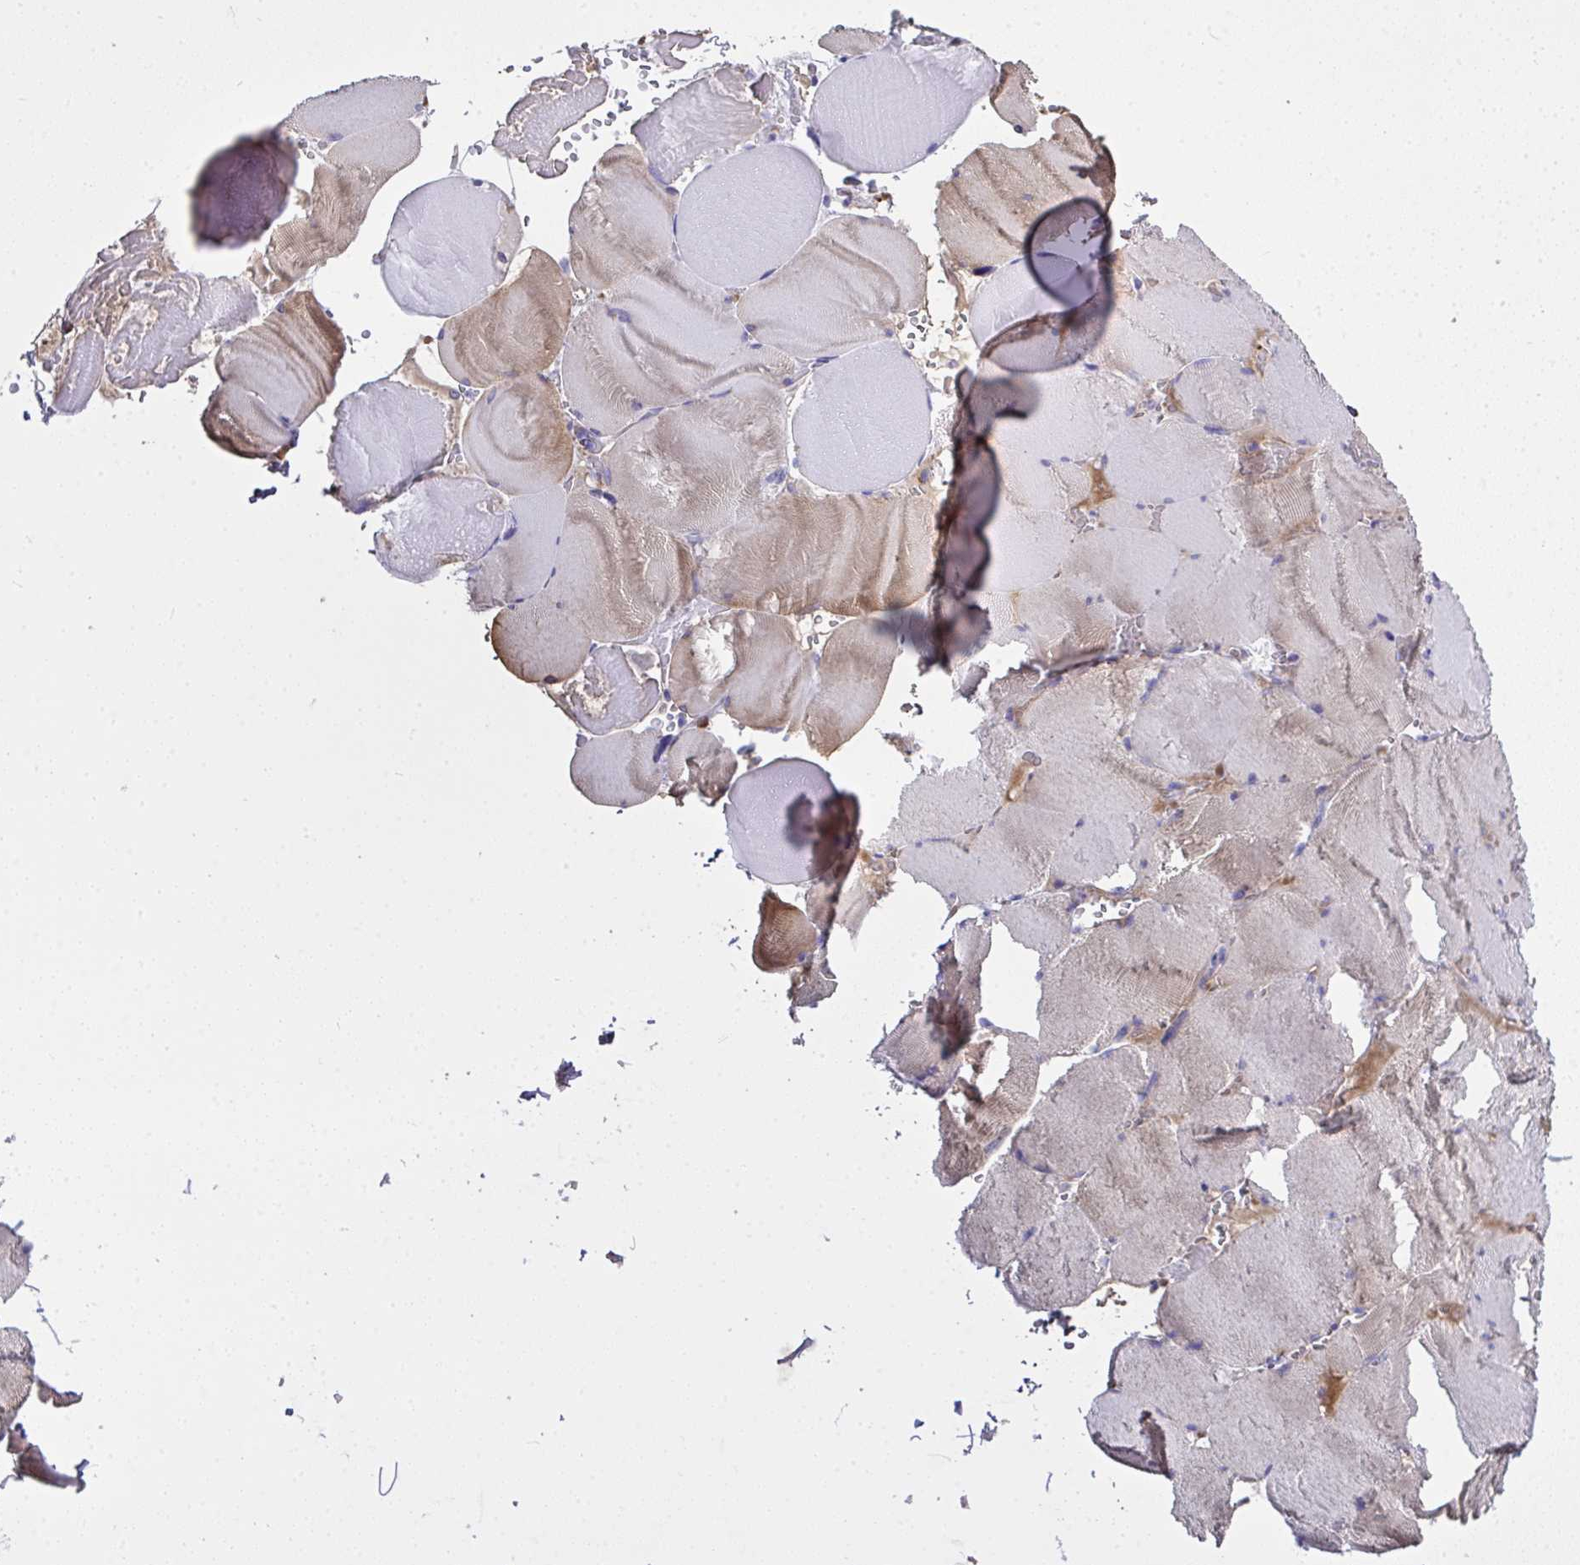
{"staining": {"intensity": "weak", "quantity": "25%-75%", "location": "cytoplasmic/membranous"}, "tissue": "skeletal muscle", "cell_type": "Myocytes", "image_type": "normal", "snomed": [{"axis": "morphology", "description": "Normal tissue, NOS"}, {"axis": "topography", "description": "Skeletal muscle"}, {"axis": "topography", "description": "Head-Neck"}], "caption": "Immunohistochemical staining of unremarkable skeletal muscle shows low levels of weak cytoplasmic/membranous positivity in about 25%-75% of myocytes.", "gene": "ZNF813", "patient": {"sex": "male", "age": 66}}